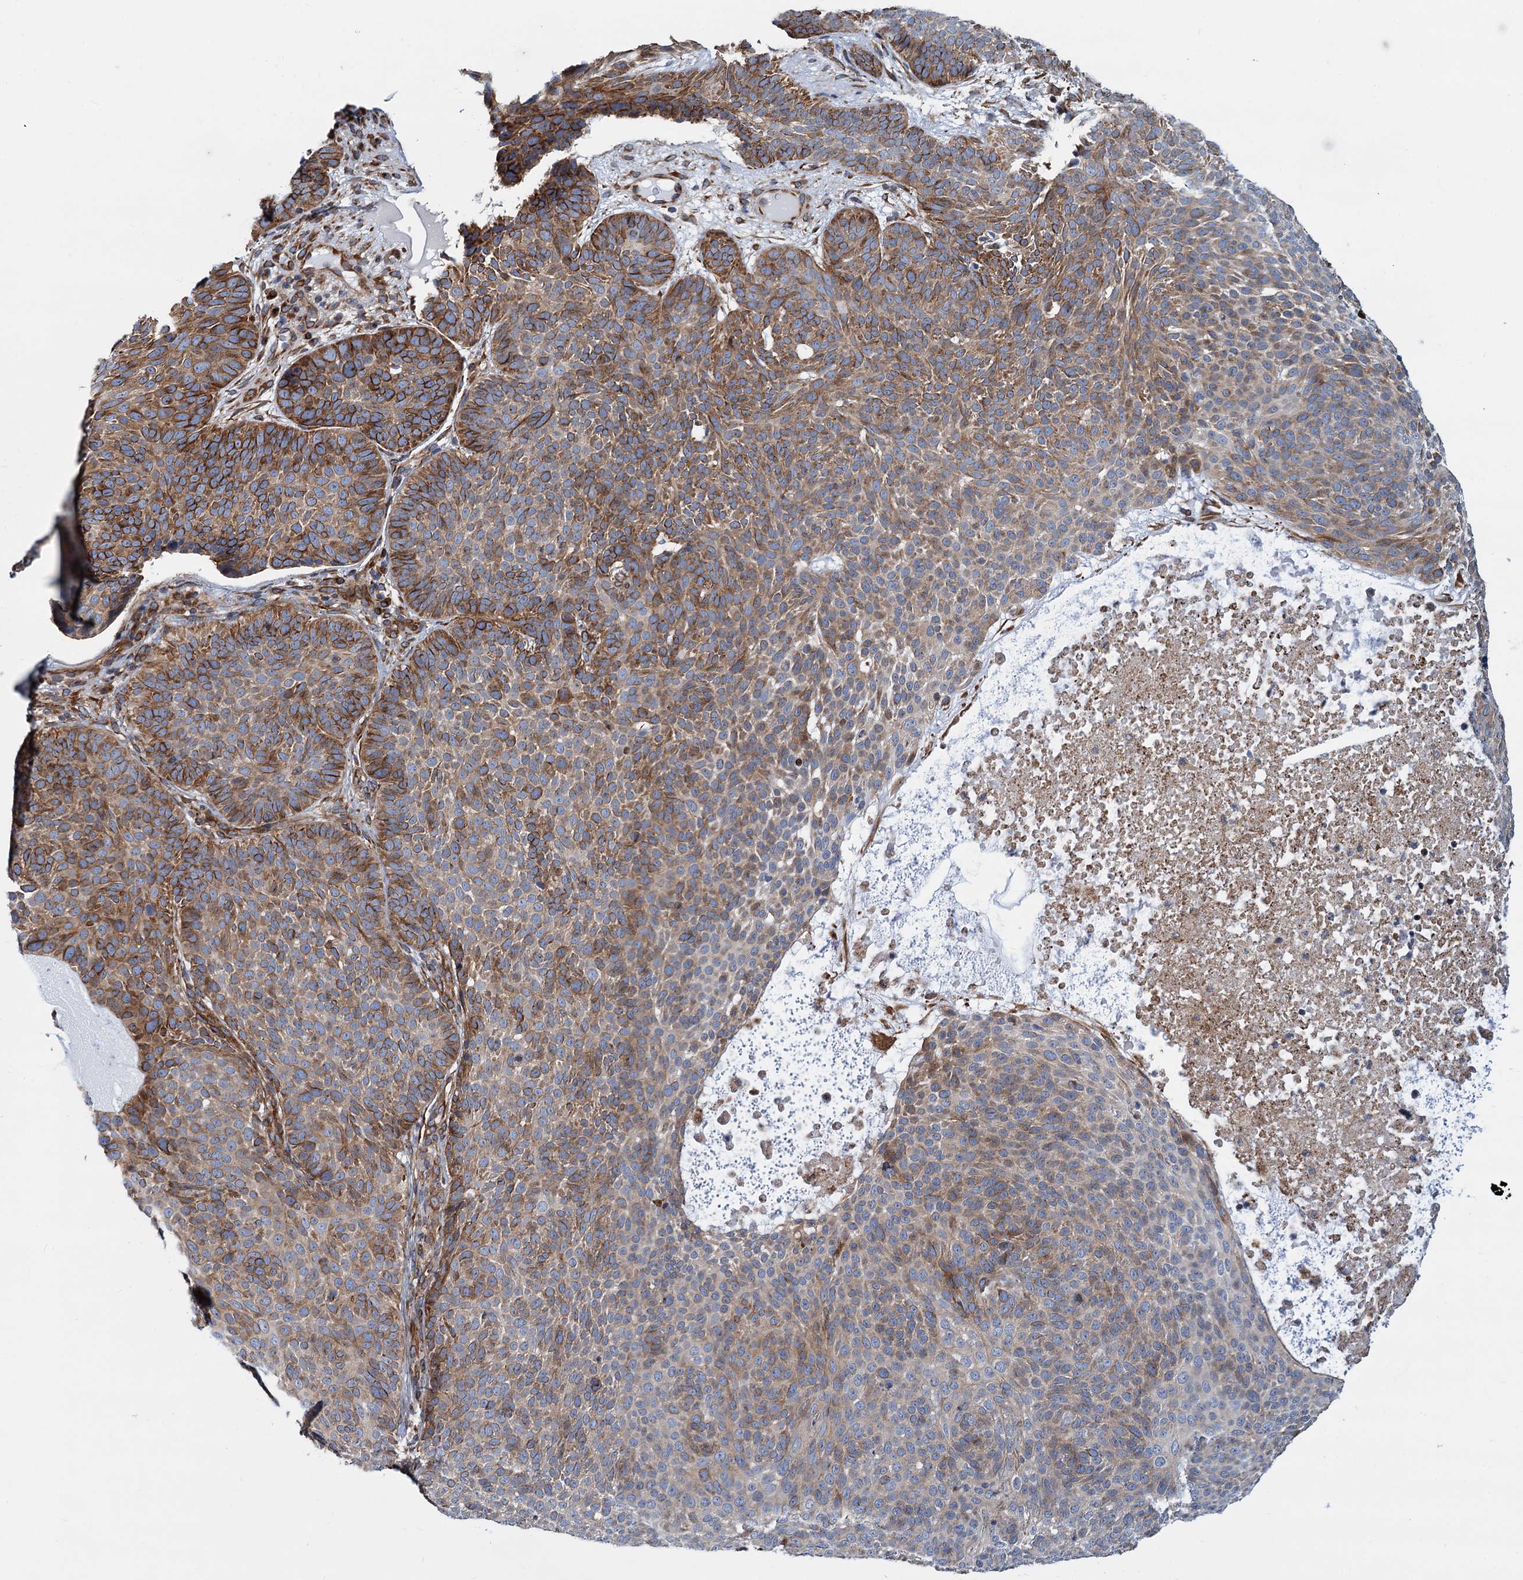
{"staining": {"intensity": "moderate", "quantity": "25%-75%", "location": "cytoplasmic/membranous"}, "tissue": "skin cancer", "cell_type": "Tumor cells", "image_type": "cancer", "snomed": [{"axis": "morphology", "description": "Basal cell carcinoma"}, {"axis": "topography", "description": "Skin"}], "caption": "IHC histopathology image of human skin basal cell carcinoma stained for a protein (brown), which exhibits medium levels of moderate cytoplasmic/membranous expression in approximately 25%-75% of tumor cells.", "gene": "PSEN1", "patient": {"sex": "male", "age": 85}}